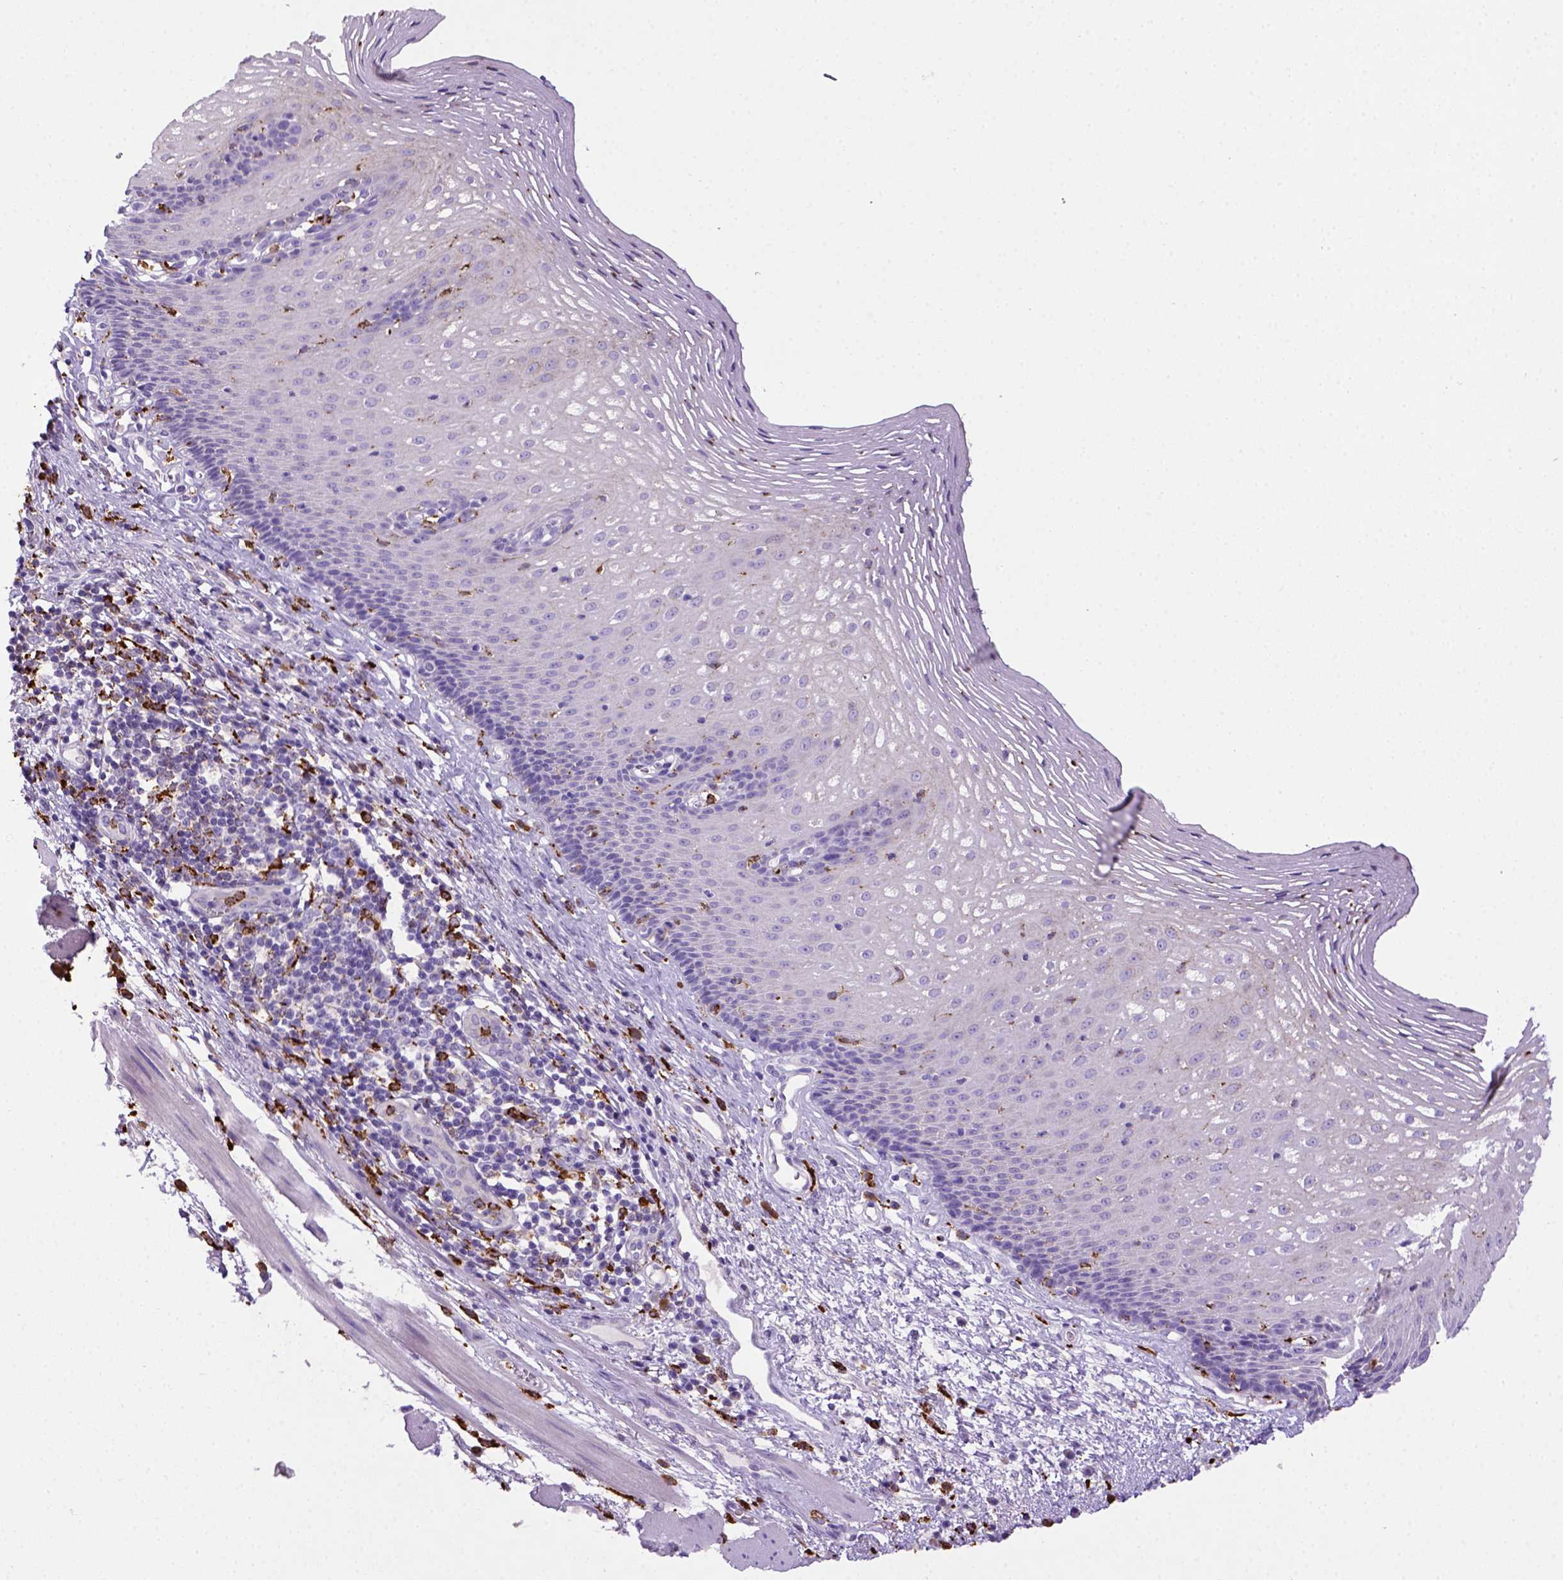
{"staining": {"intensity": "negative", "quantity": "none", "location": "none"}, "tissue": "esophagus", "cell_type": "Squamous epithelial cells", "image_type": "normal", "snomed": [{"axis": "morphology", "description": "Normal tissue, NOS"}, {"axis": "topography", "description": "Esophagus"}], "caption": "DAB immunohistochemical staining of unremarkable esophagus demonstrates no significant expression in squamous epithelial cells. Brightfield microscopy of immunohistochemistry (IHC) stained with DAB (3,3'-diaminobenzidine) (brown) and hematoxylin (blue), captured at high magnification.", "gene": "CD68", "patient": {"sex": "male", "age": 76}}